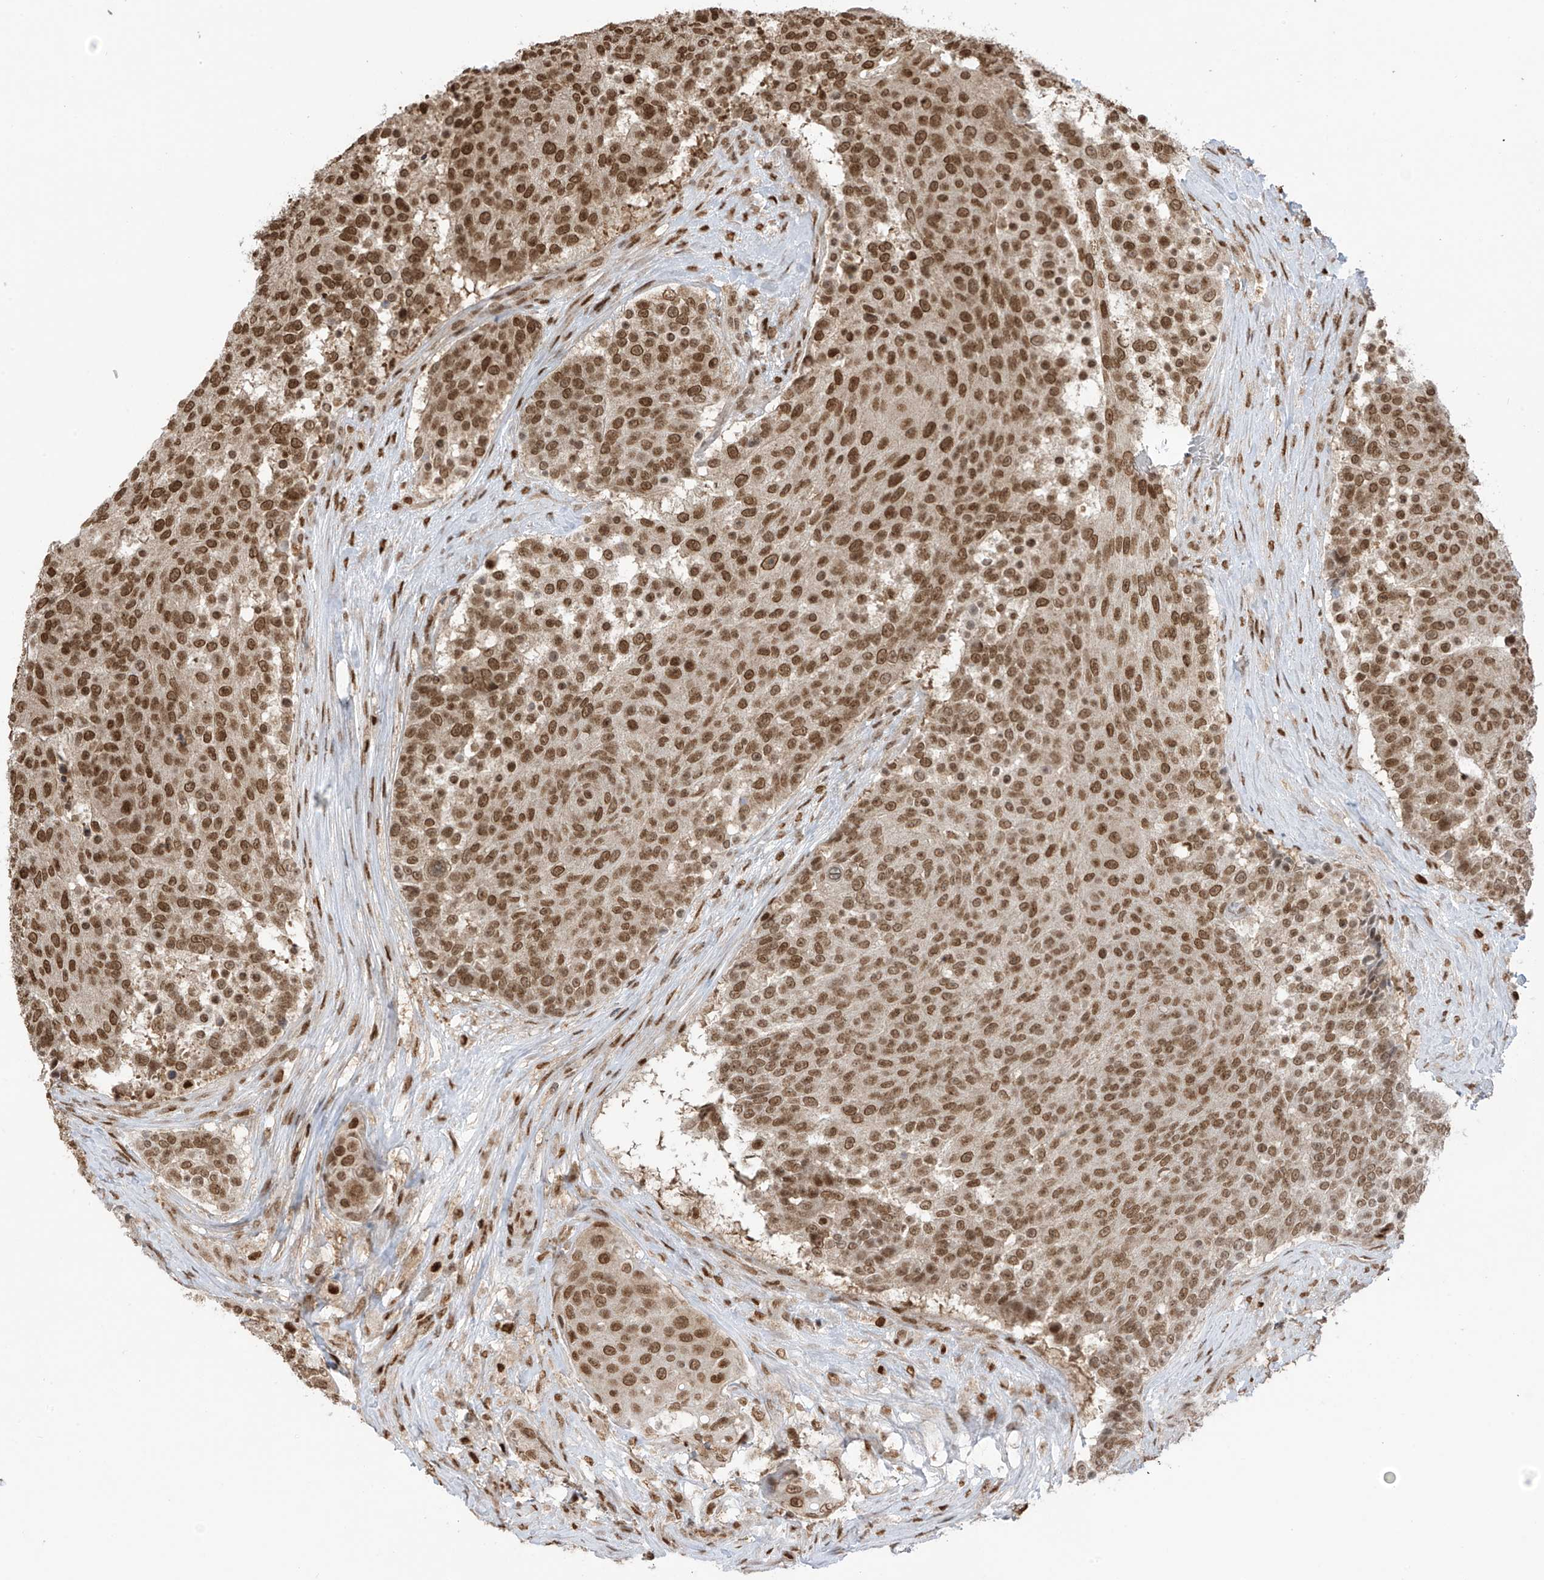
{"staining": {"intensity": "moderate", "quantity": ">75%", "location": "nuclear"}, "tissue": "urothelial cancer", "cell_type": "Tumor cells", "image_type": "cancer", "snomed": [{"axis": "morphology", "description": "Urothelial carcinoma, High grade"}, {"axis": "topography", "description": "Urinary bladder"}], "caption": "Urothelial cancer was stained to show a protein in brown. There is medium levels of moderate nuclear positivity in about >75% of tumor cells.", "gene": "KPNB1", "patient": {"sex": "female", "age": 63}}